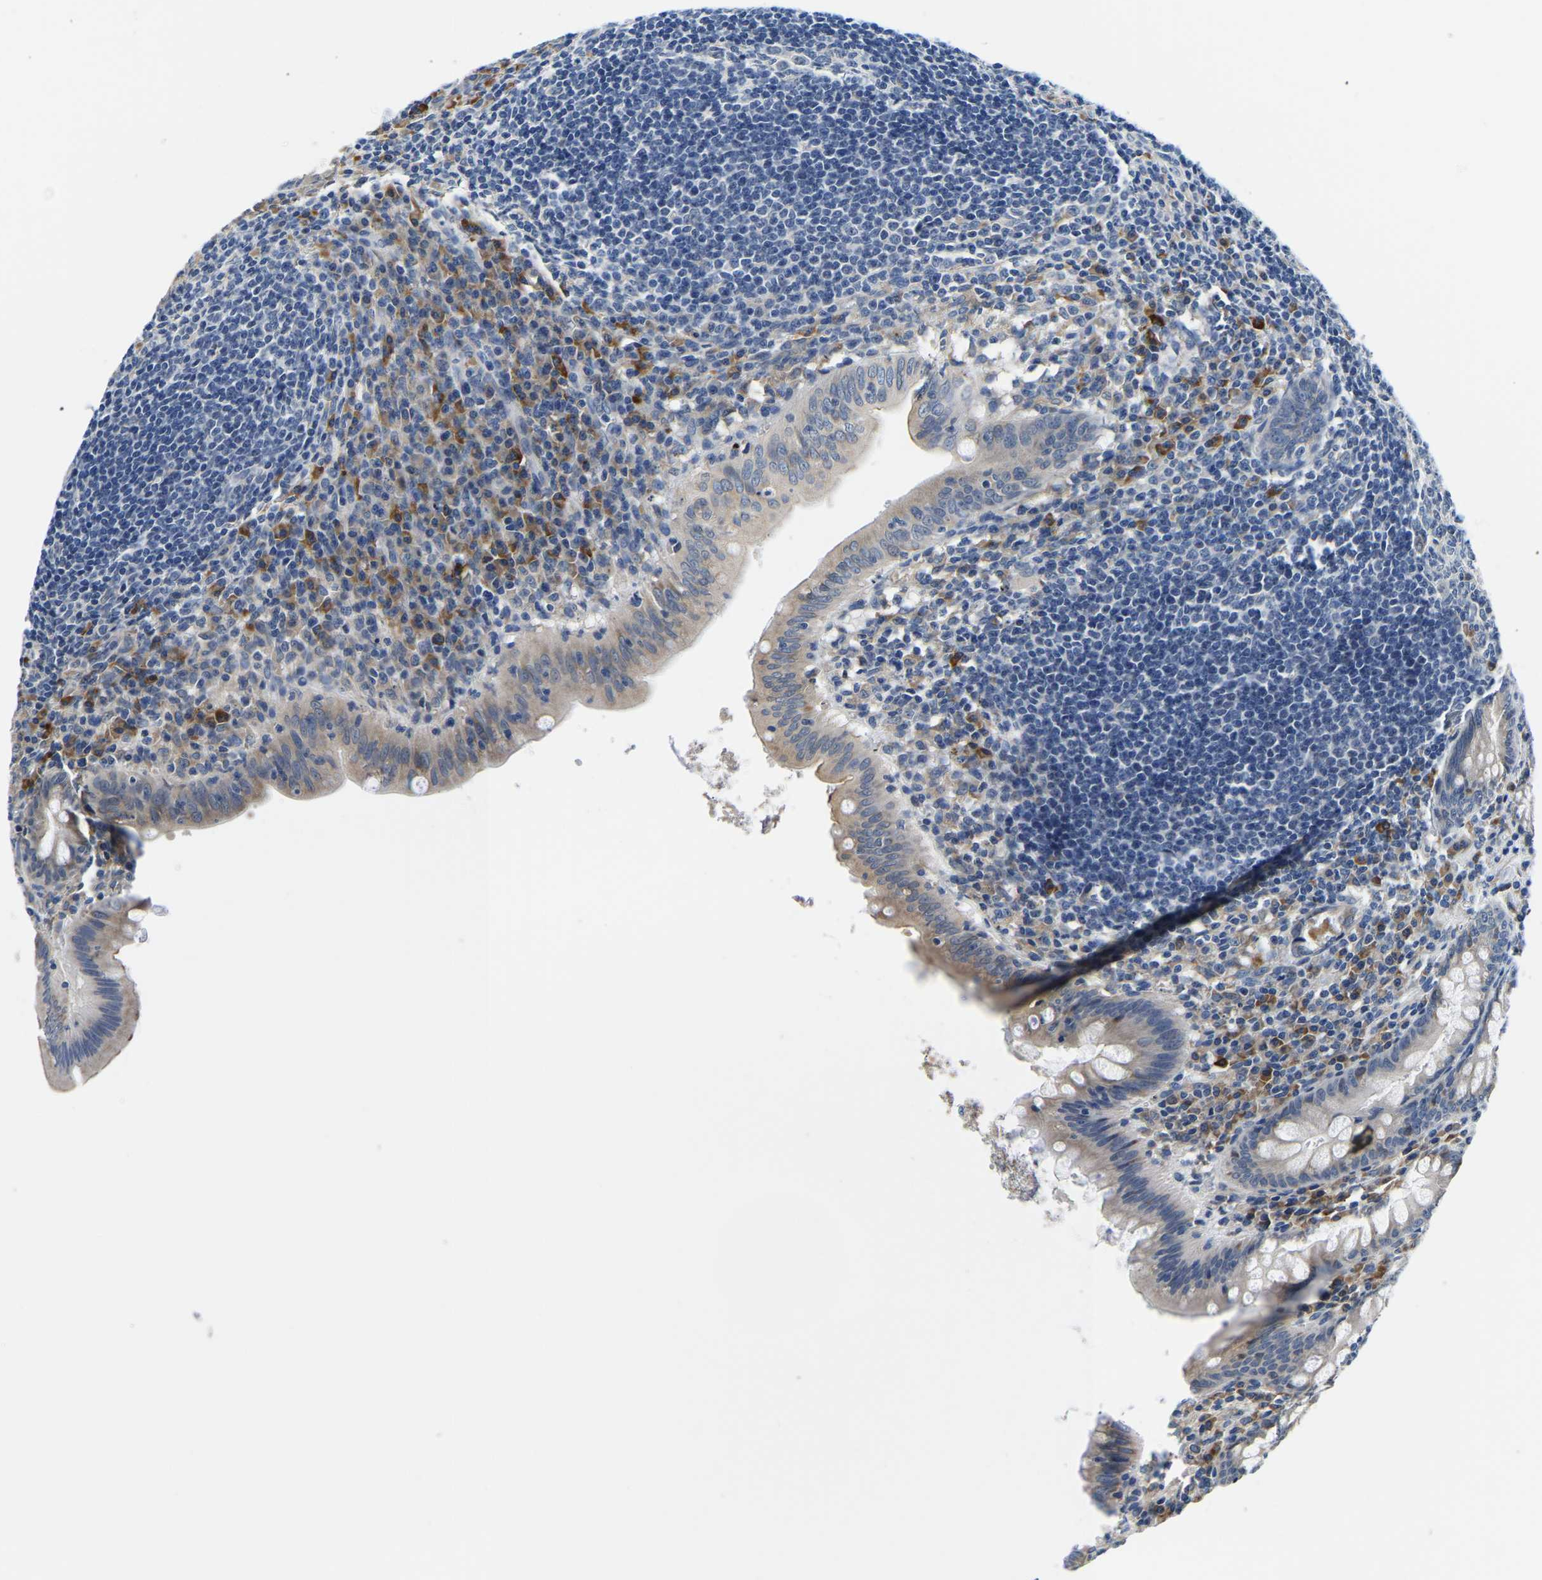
{"staining": {"intensity": "weak", "quantity": "25%-75%", "location": "cytoplasmic/membranous"}, "tissue": "appendix", "cell_type": "Glandular cells", "image_type": "normal", "snomed": [{"axis": "morphology", "description": "Normal tissue, NOS"}, {"axis": "topography", "description": "Appendix"}], "caption": "Benign appendix shows weak cytoplasmic/membranous expression in about 25%-75% of glandular cells, visualized by immunohistochemistry.", "gene": "LIAS", "patient": {"sex": "male", "age": 56}}